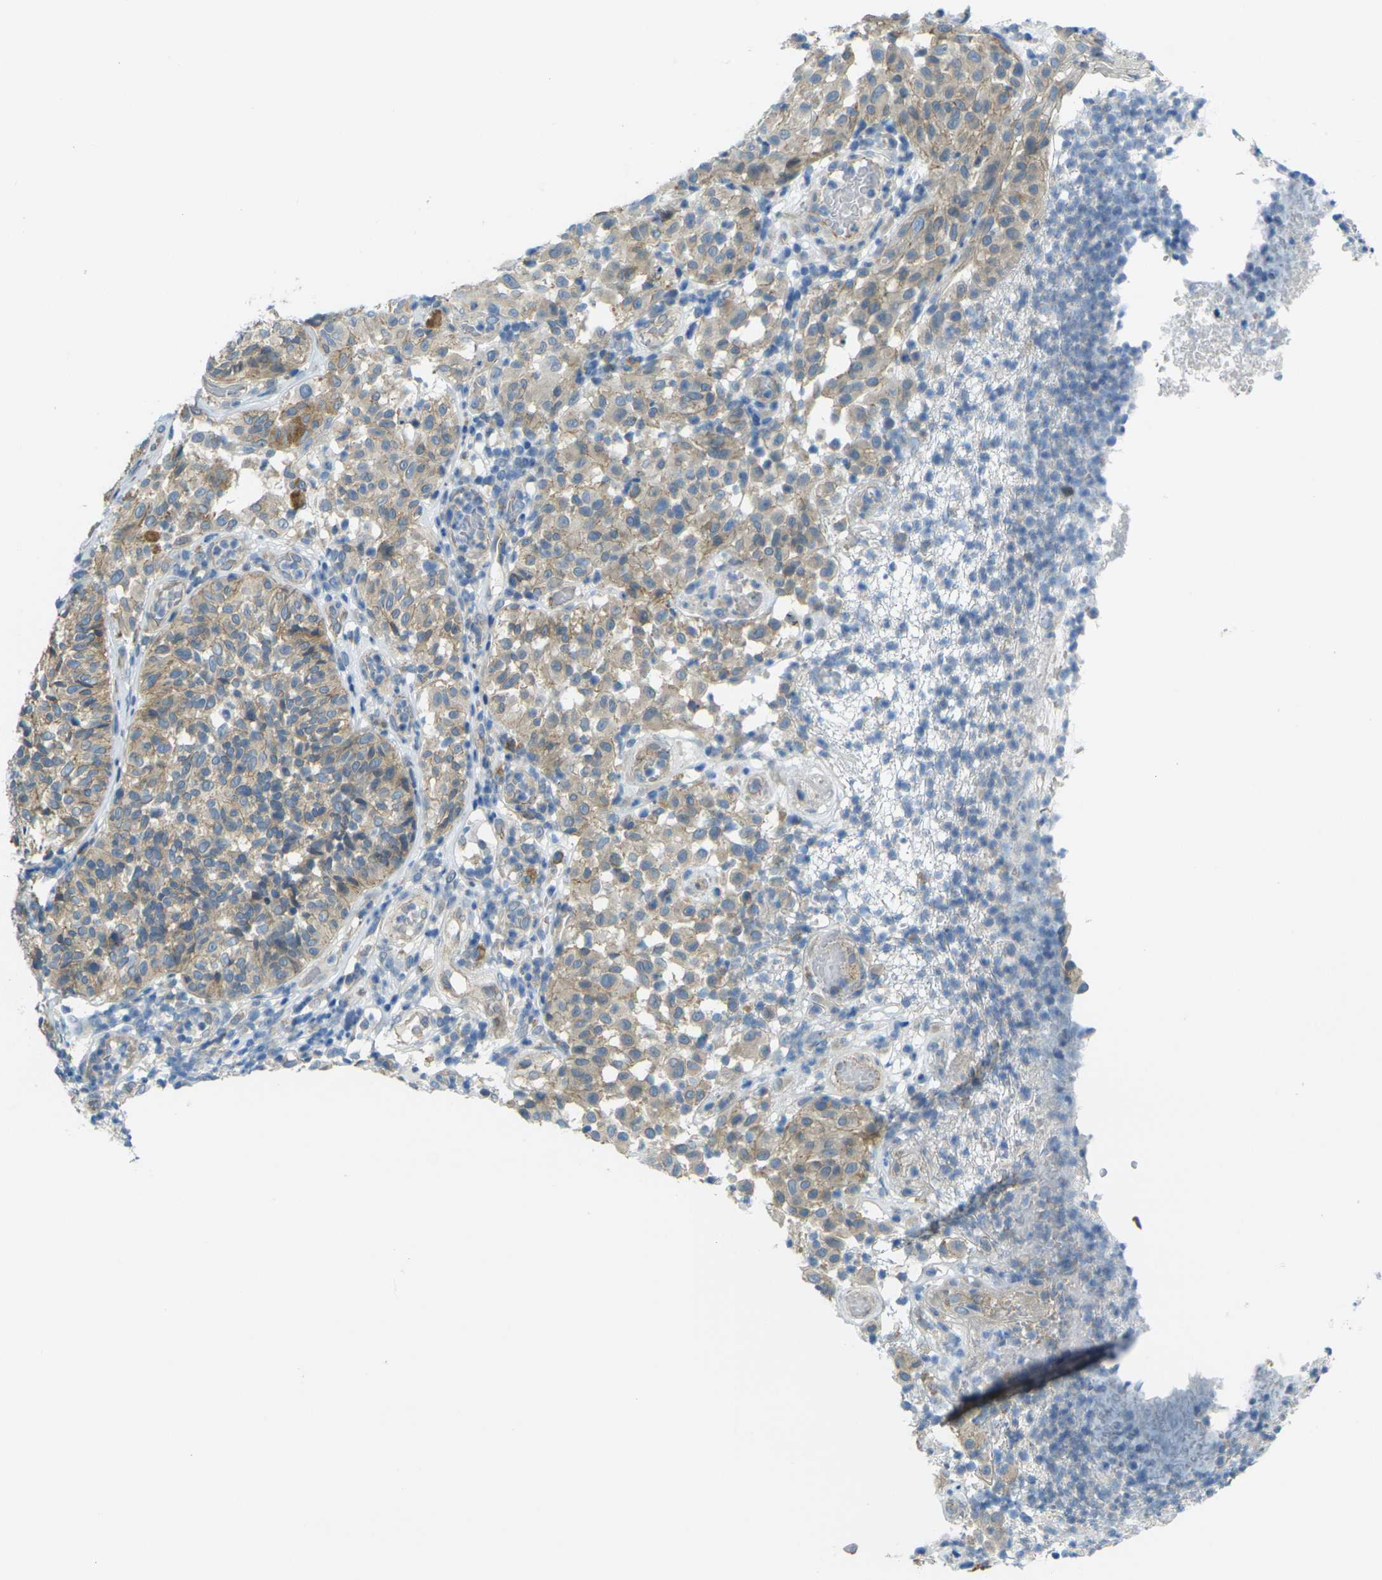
{"staining": {"intensity": "weak", "quantity": ">75%", "location": "cytoplasmic/membranous"}, "tissue": "melanoma", "cell_type": "Tumor cells", "image_type": "cancer", "snomed": [{"axis": "morphology", "description": "Malignant melanoma, NOS"}, {"axis": "topography", "description": "Skin"}], "caption": "Malignant melanoma tissue reveals weak cytoplasmic/membranous staining in approximately >75% of tumor cells, visualized by immunohistochemistry. Using DAB (3,3'-diaminobenzidine) (brown) and hematoxylin (blue) stains, captured at high magnification using brightfield microscopy.", "gene": "RHBDD1", "patient": {"sex": "female", "age": 46}}